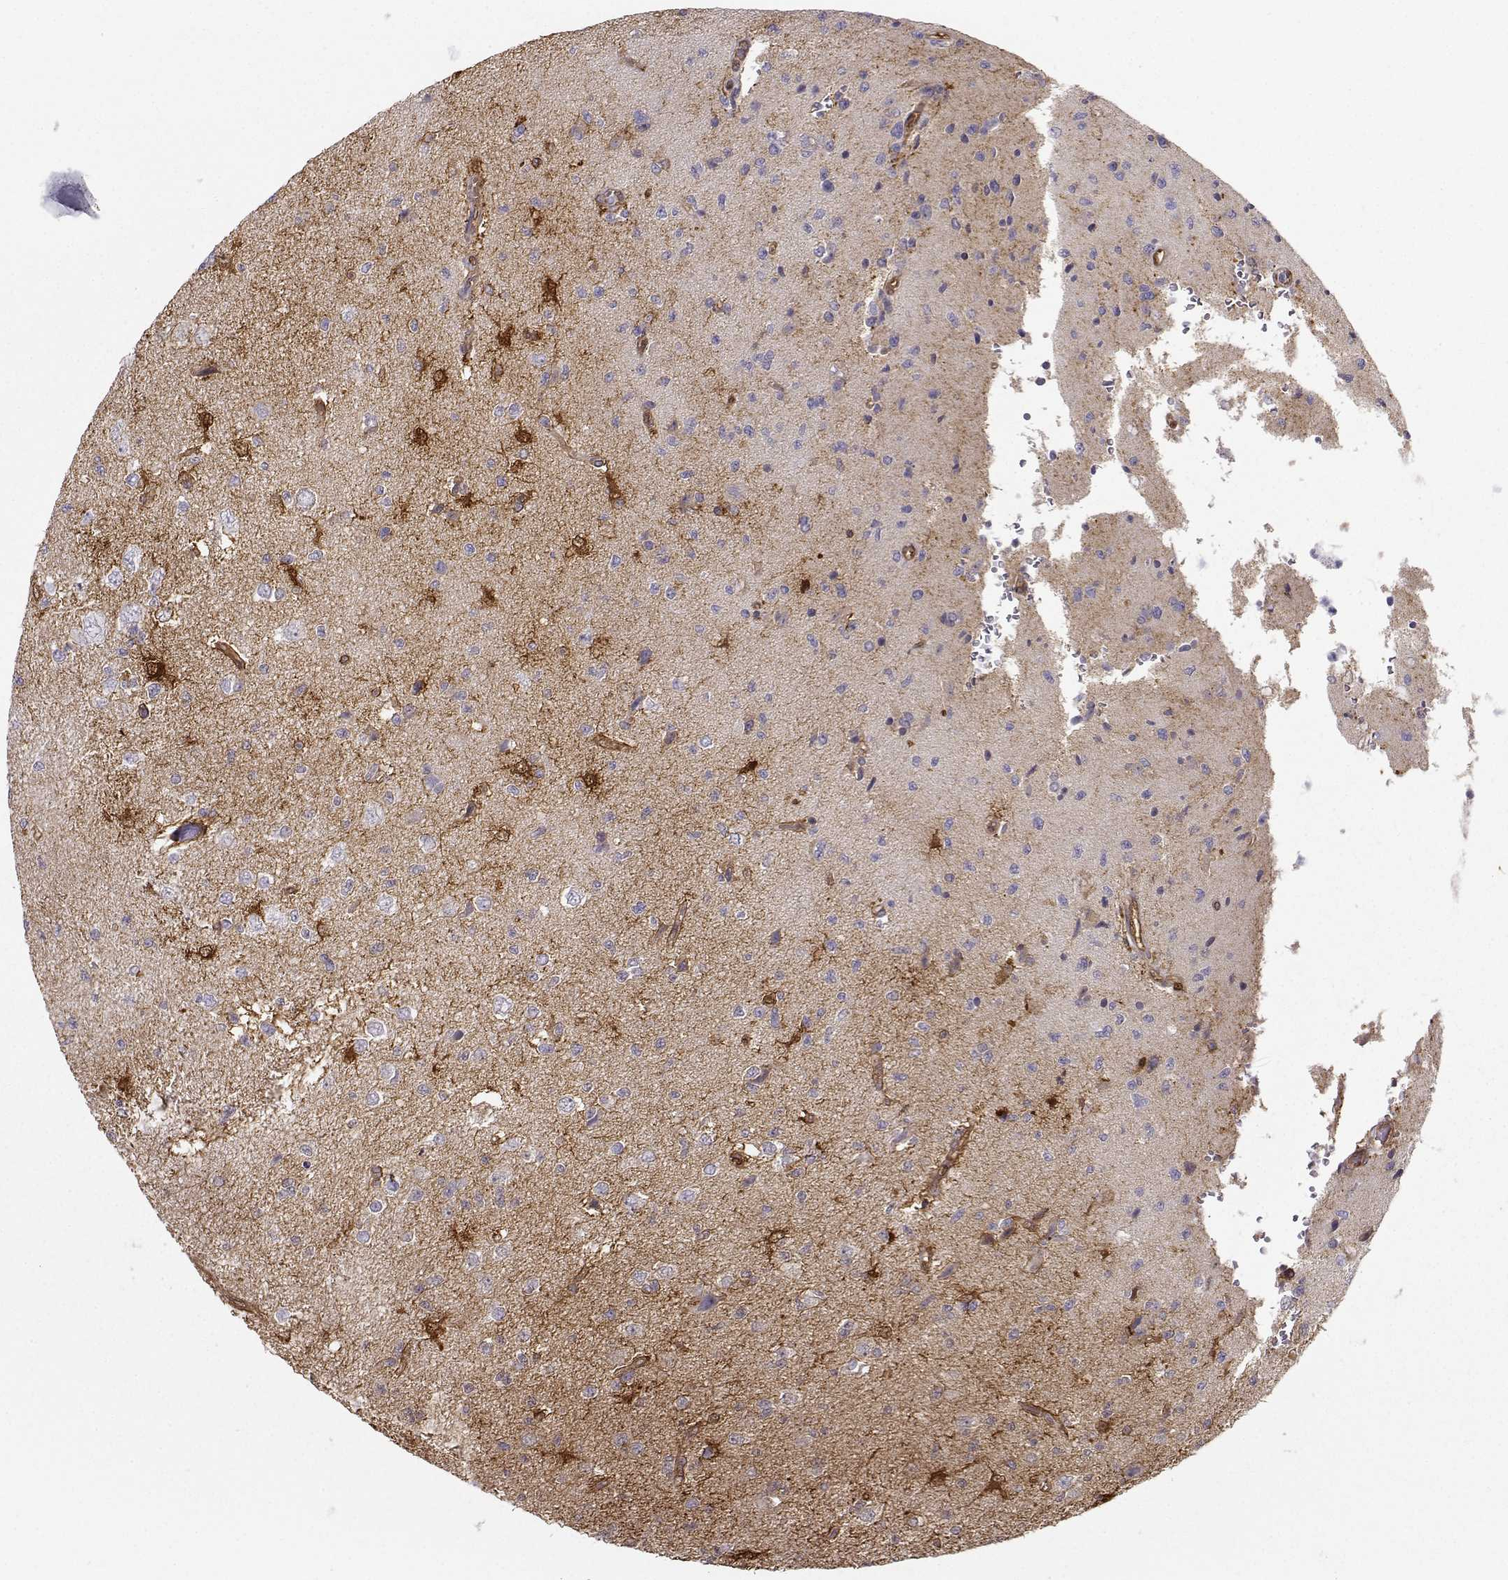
{"staining": {"intensity": "negative", "quantity": "none", "location": "none"}, "tissue": "glioma", "cell_type": "Tumor cells", "image_type": "cancer", "snomed": [{"axis": "morphology", "description": "Glioma, malignant, High grade"}, {"axis": "topography", "description": "Brain"}], "caption": "Malignant glioma (high-grade) was stained to show a protein in brown. There is no significant staining in tumor cells.", "gene": "NQO1", "patient": {"sex": "male", "age": 56}}